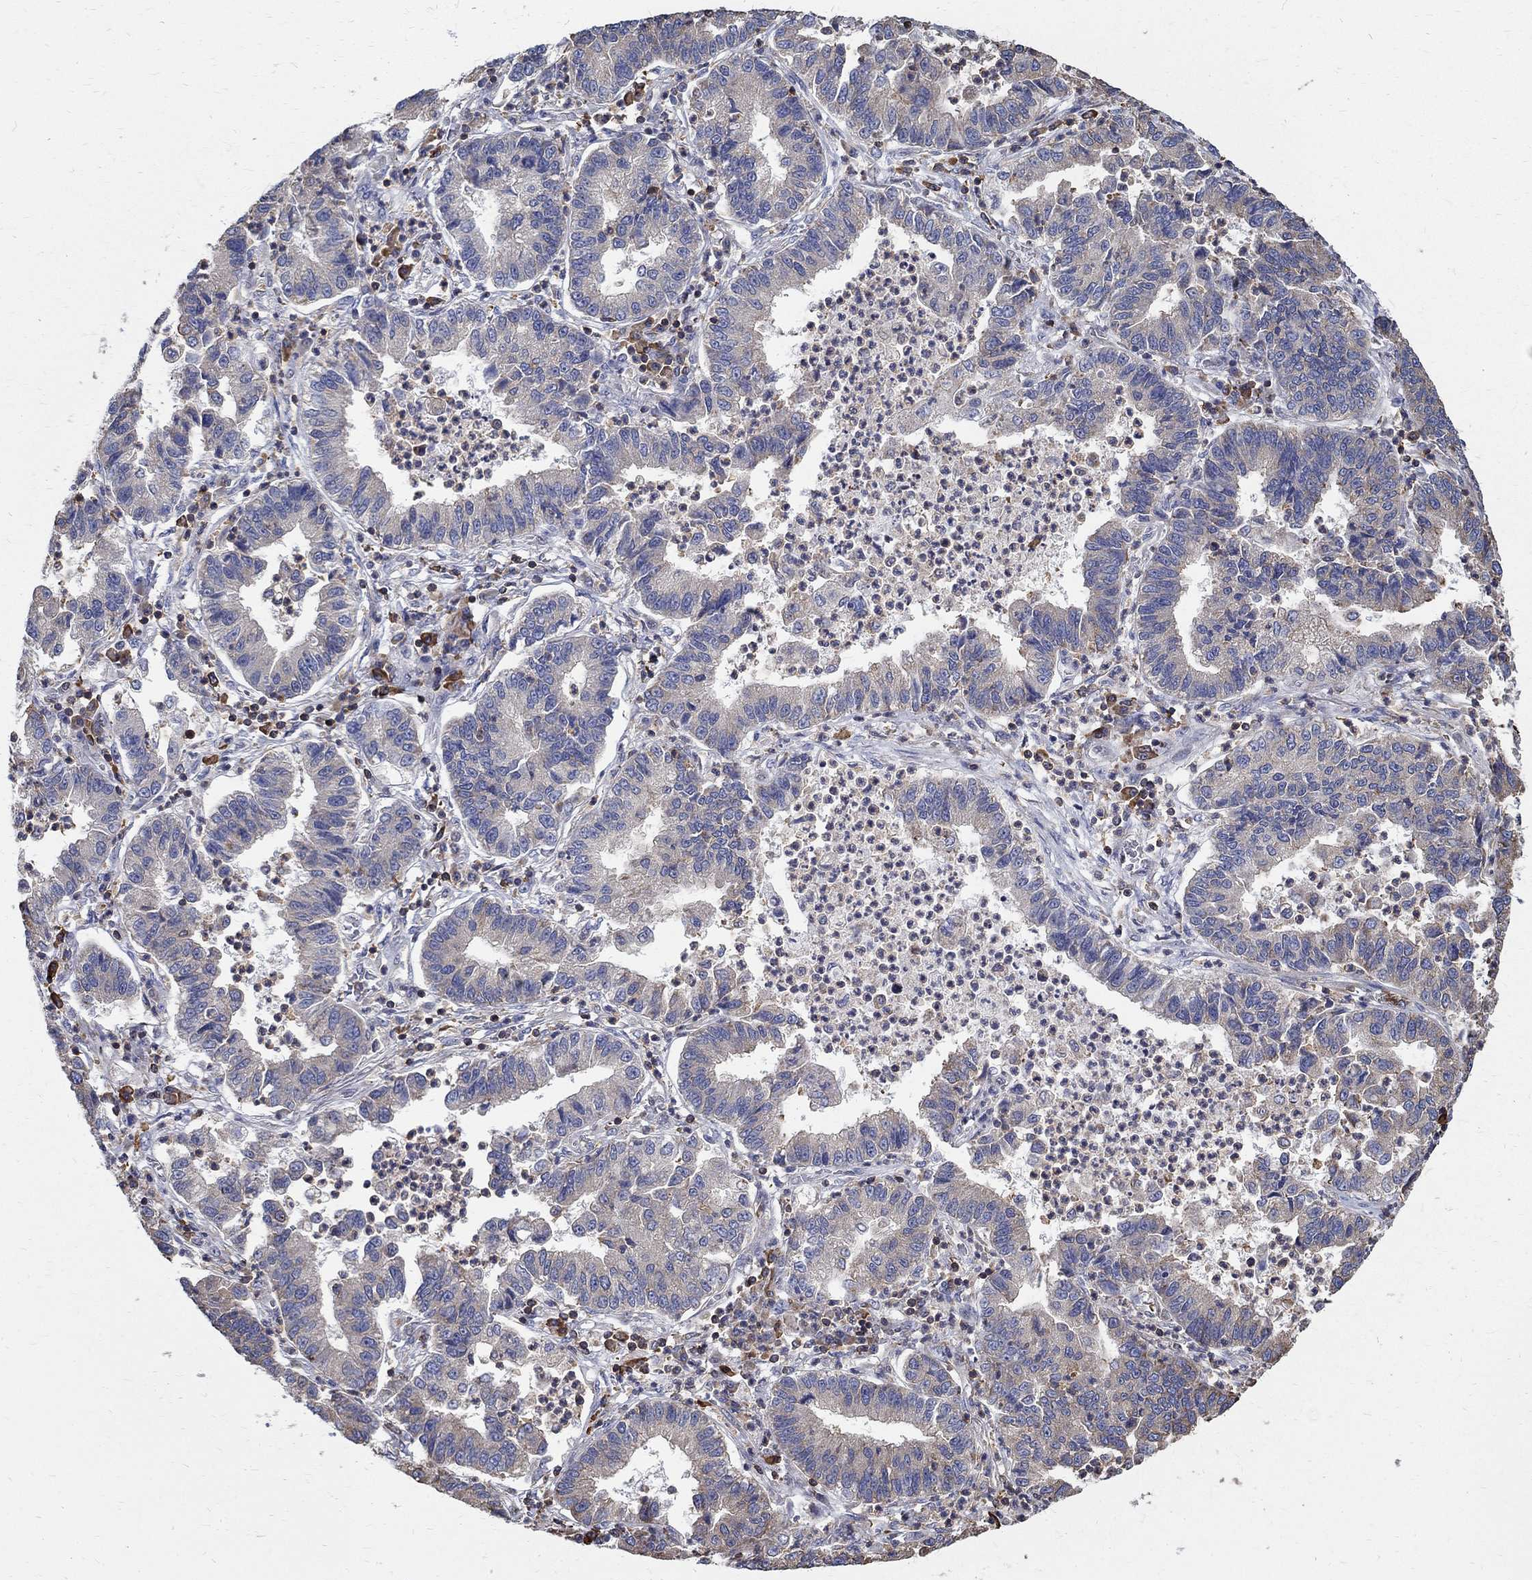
{"staining": {"intensity": "negative", "quantity": "none", "location": "none"}, "tissue": "lung cancer", "cell_type": "Tumor cells", "image_type": "cancer", "snomed": [{"axis": "morphology", "description": "Adenocarcinoma, NOS"}, {"axis": "topography", "description": "Lung"}], "caption": "Immunohistochemistry of human lung cancer demonstrates no positivity in tumor cells.", "gene": "AGAP2", "patient": {"sex": "female", "age": 57}}